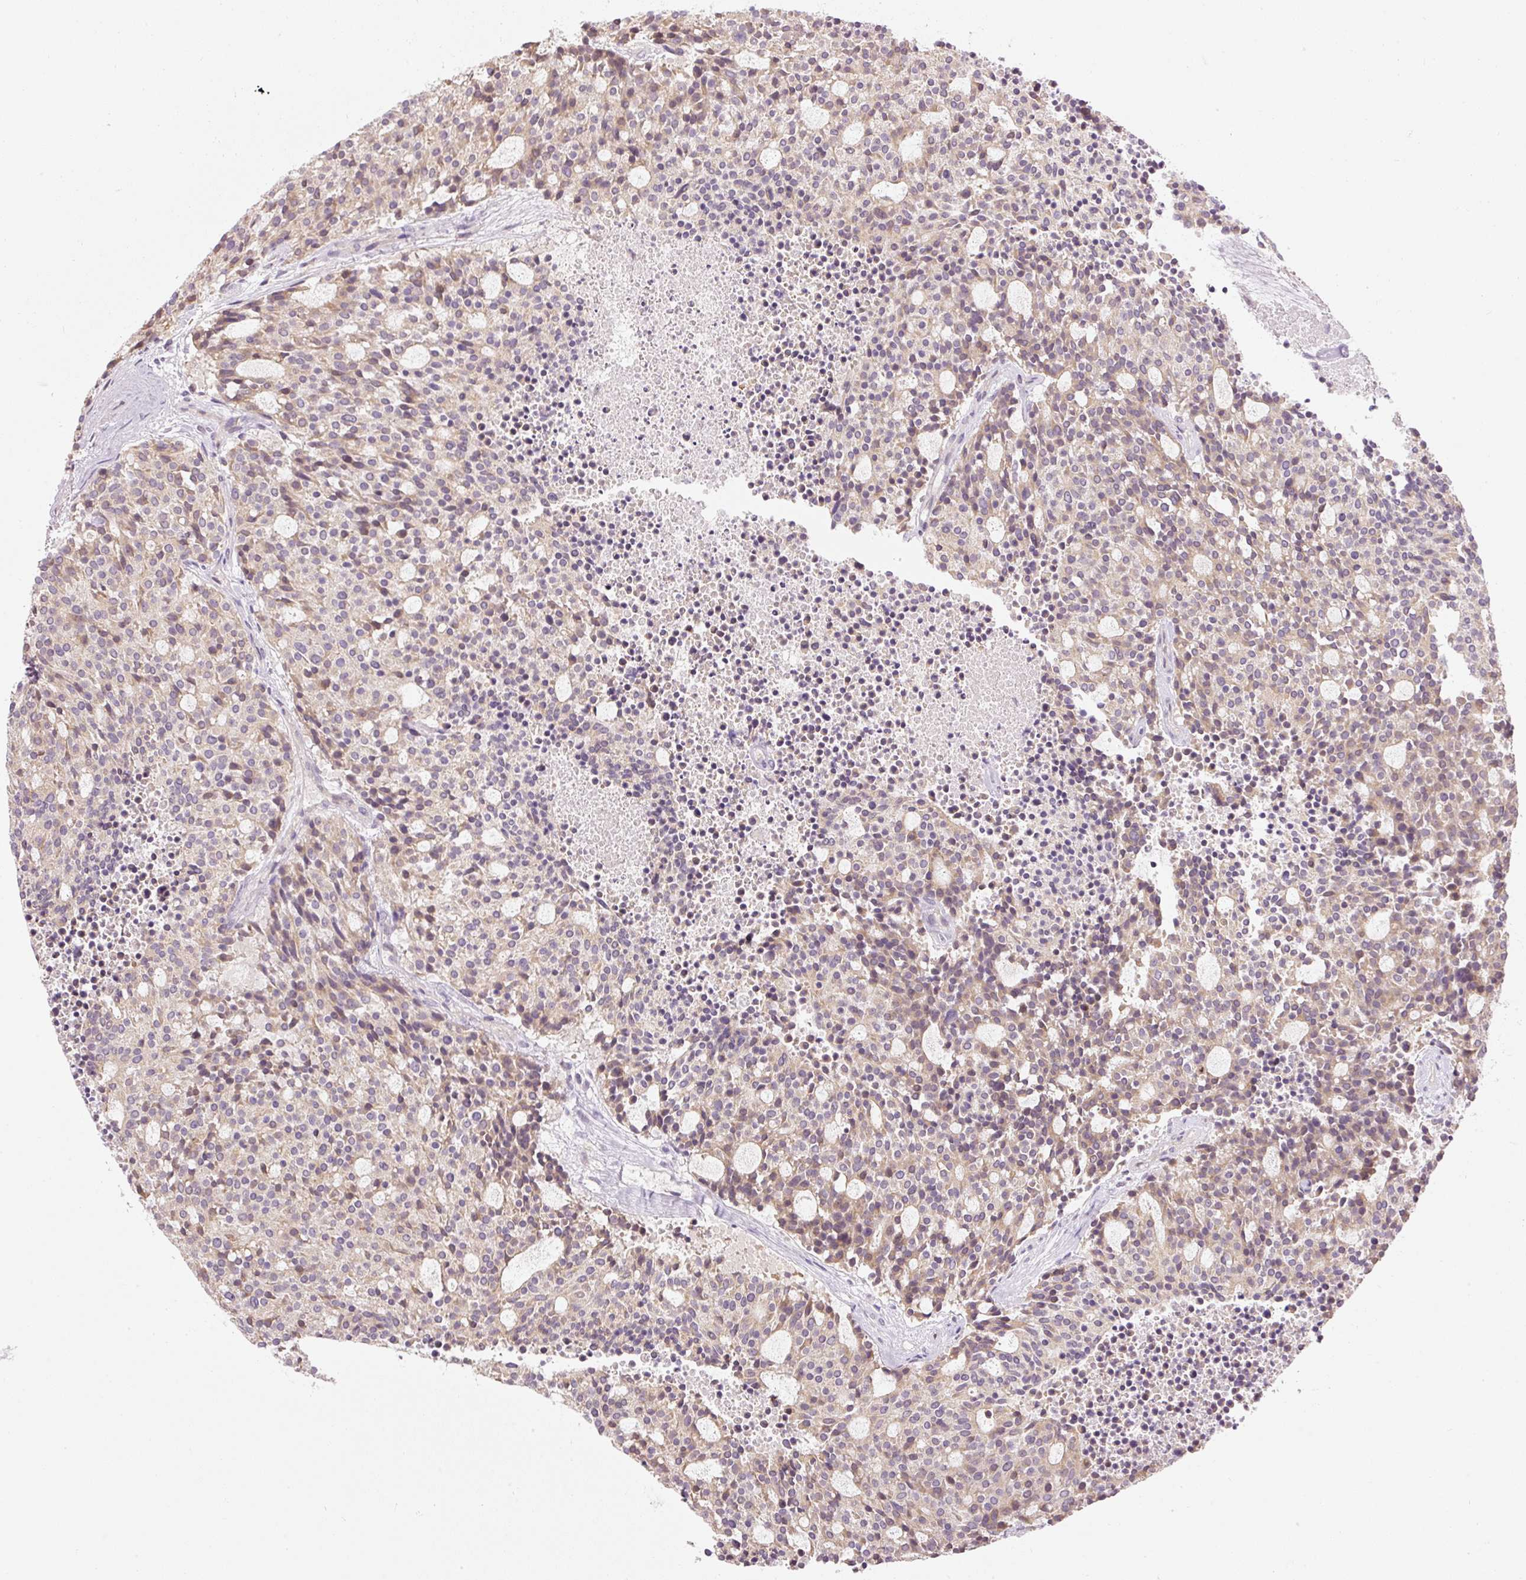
{"staining": {"intensity": "weak", "quantity": "25%-75%", "location": "cytoplasmic/membranous"}, "tissue": "carcinoid", "cell_type": "Tumor cells", "image_type": "cancer", "snomed": [{"axis": "morphology", "description": "Carcinoid, malignant, NOS"}, {"axis": "topography", "description": "Pancreas"}], "caption": "Tumor cells exhibit low levels of weak cytoplasmic/membranous expression in about 25%-75% of cells in human carcinoid.", "gene": "CTTNBP2", "patient": {"sex": "female", "age": 54}}